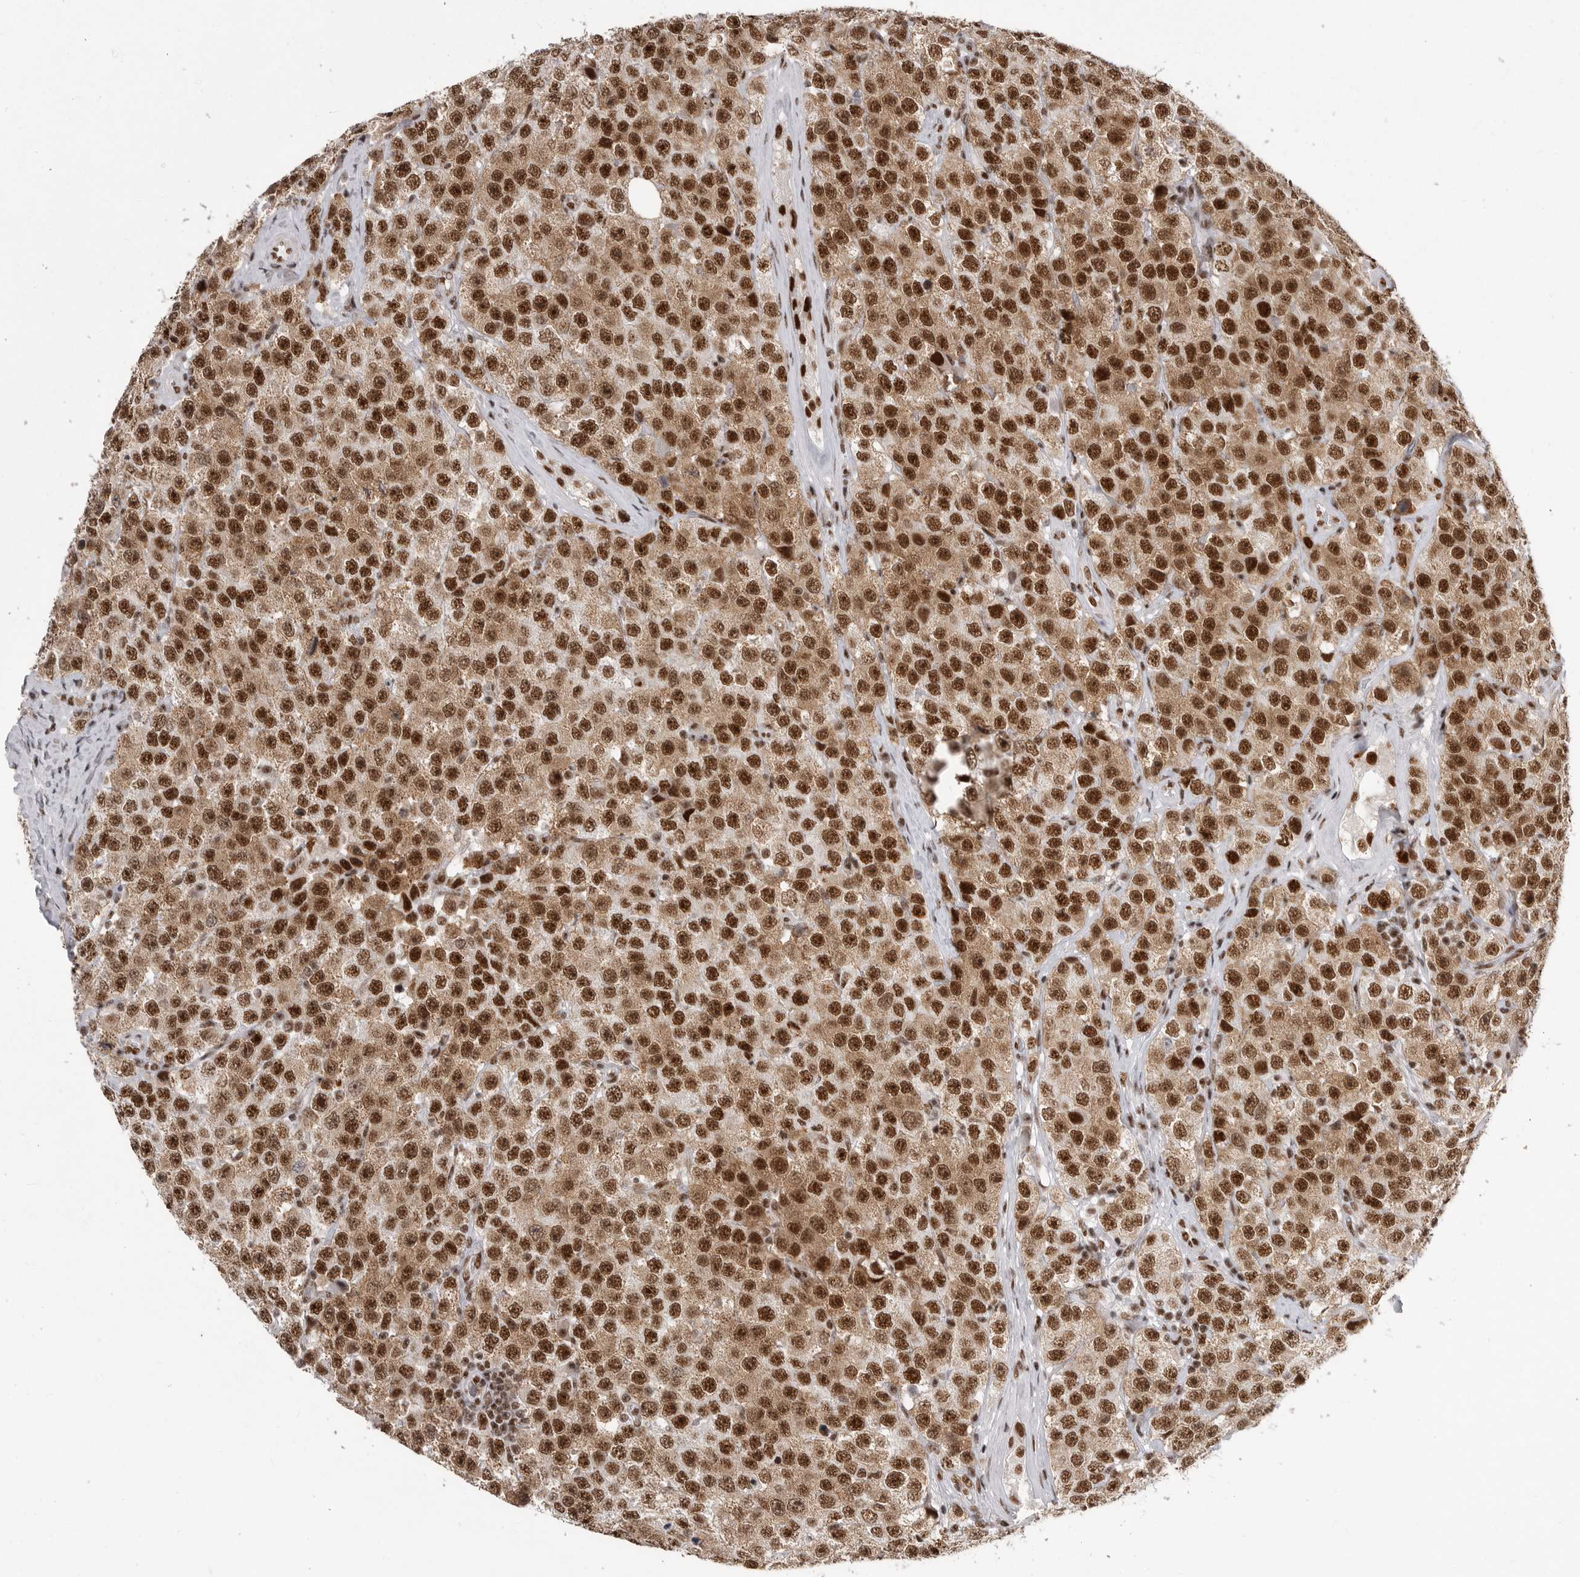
{"staining": {"intensity": "strong", "quantity": ">75%", "location": "nuclear"}, "tissue": "testis cancer", "cell_type": "Tumor cells", "image_type": "cancer", "snomed": [{"axis": "morphology", "description": "Seminoma, NOS"}, {"axis": "morphology", "description": "Carcinoma, Embryonal, NOS"}, {"axis": "topography", "description": "Testis"}], "caption": "Strong nuclear positivity for a protein is seen in about >75% of tumor cells of seminoma (testis) using immunohistochemistry (IHC).", "gene": "PPP1R8", "patient": {"sex": "male", "age": 28}}